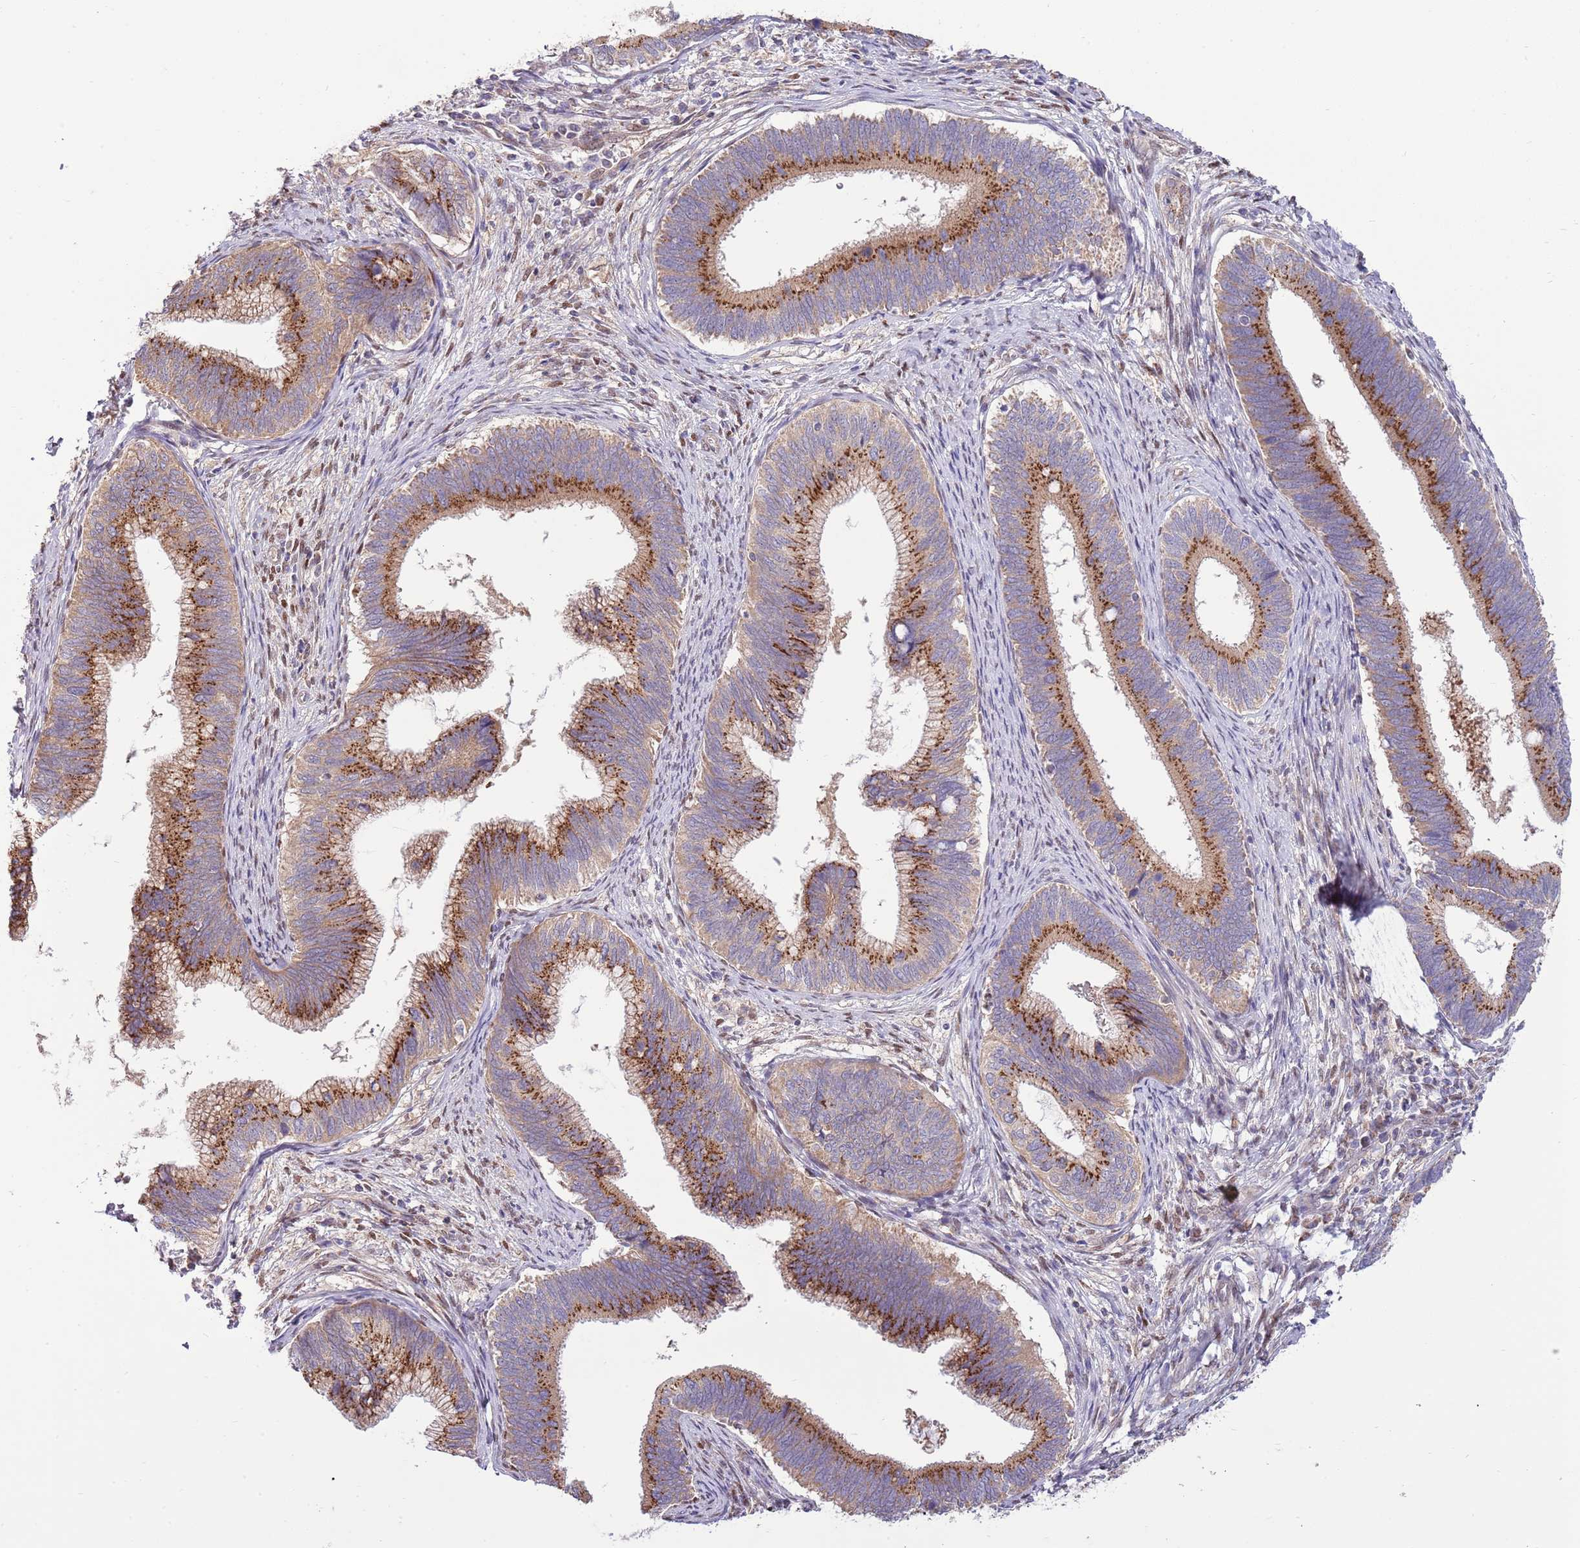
{"staining": {"intensity": "strong", "quantity": ">75%", "location": "cytoplasmic/membranous"}, "tissue": "cervical cancer", "cell_type": "Tumor cells", "image_type": "cancer", "snomed": [{"axis": "morphology", "description": "Adenocarcinoma, NOS"}, {"axis": "topography", "description": "Cervix"}], "caption": "Immunohistochemistry of adenocarcinoma (cervical) exhibits high levels of strong cytoplasmic/membranous staining in approximately >75% of tumor cells.", "gene": "ARL2BP", "patient": {"sex": "female", "age": 42}}